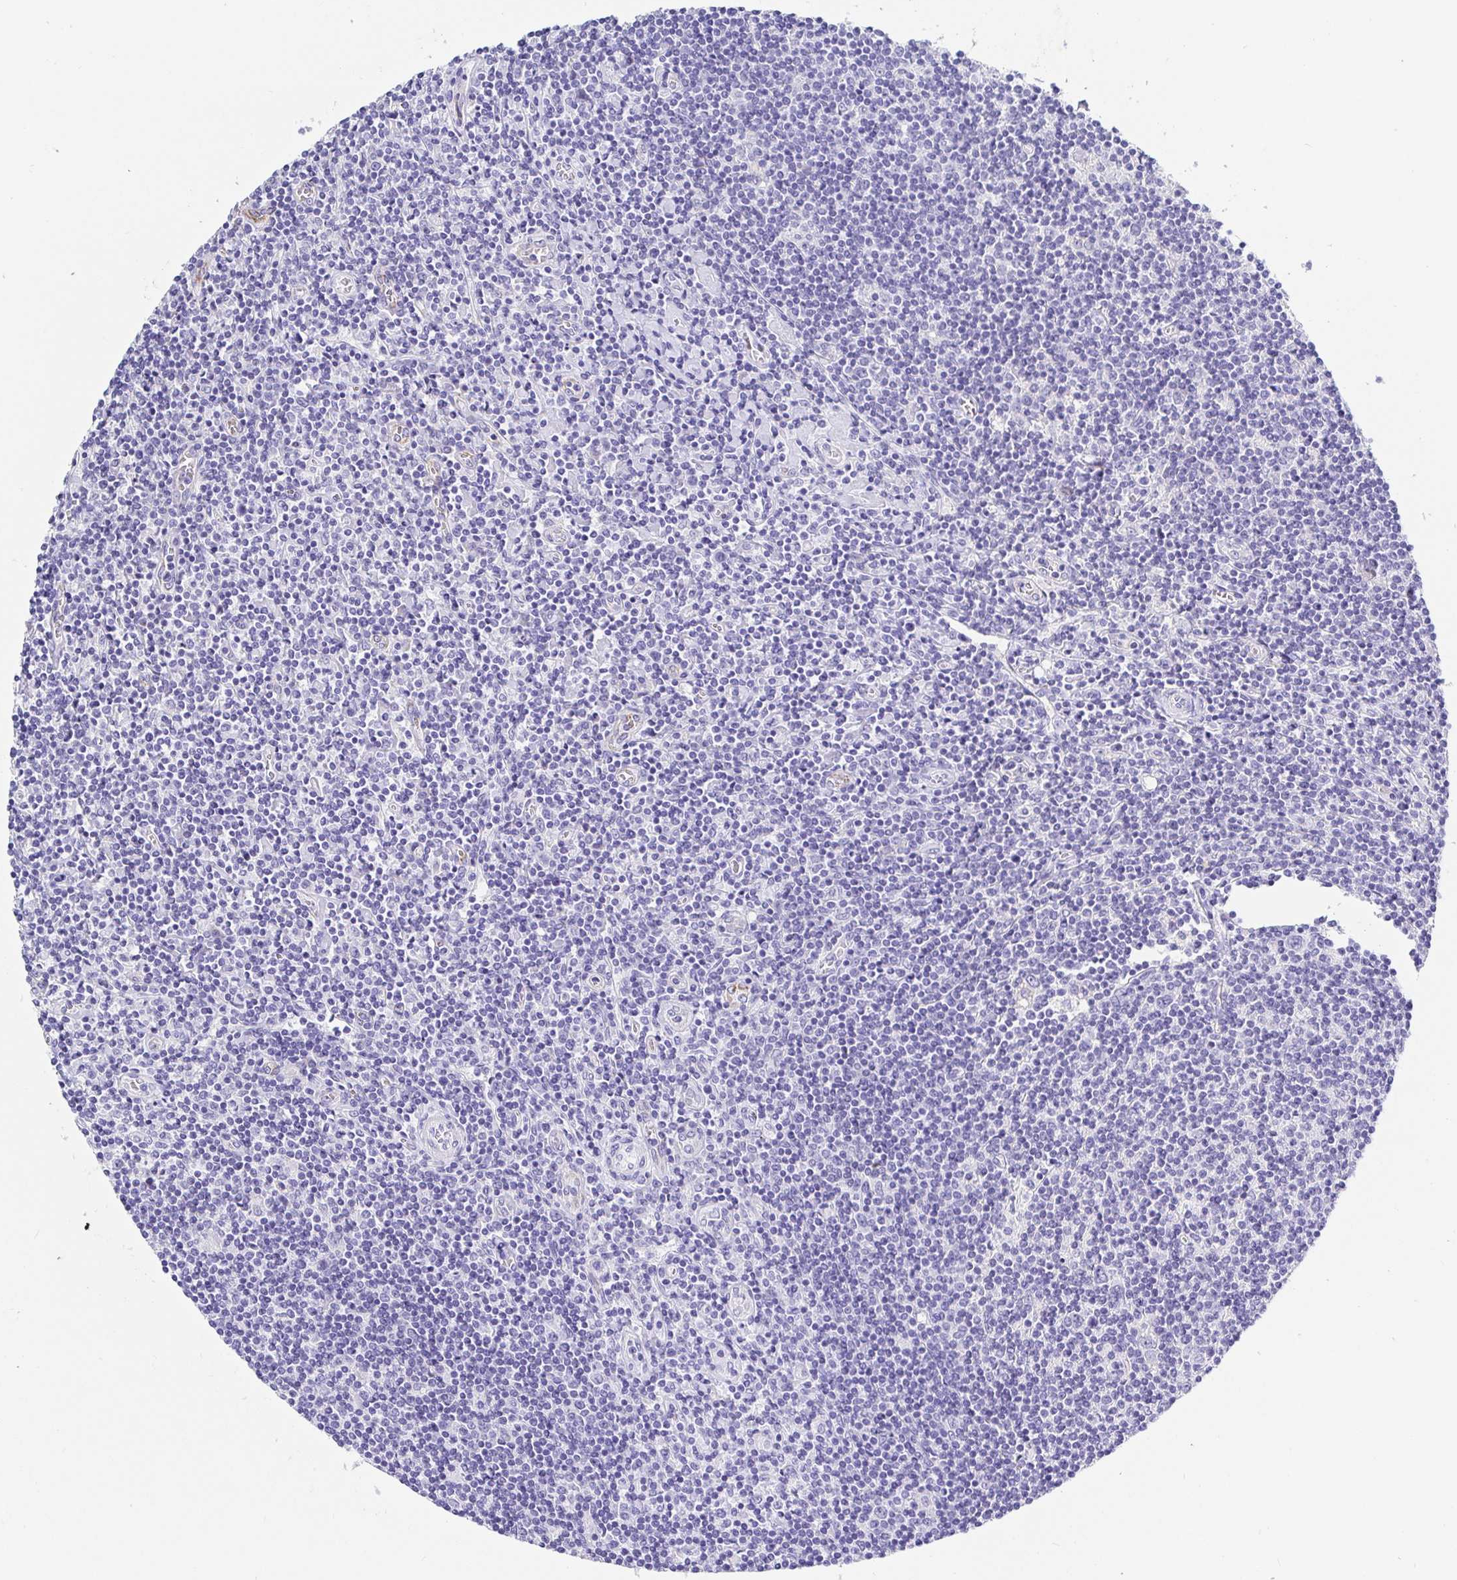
{"staining": {"intensity": "negative", "quantity": "none", "location": "none"}, "tissue": "lymphoma", "cell_type": "Tumor cells", "image_type": "cancer", "snomed": [{"axis": "morphology", "description": "Hodgkin's disease, NOS"}, {"axis": "topography", "description": "Lymph node"}], "caption": "Tumor cells are negative for protein expression in human Hodgkin's disease. (DAB immunohistochemistry (IHC), high magnification).", "gene": "MAOA", "patient": {"sex": "male", "age": 40}}